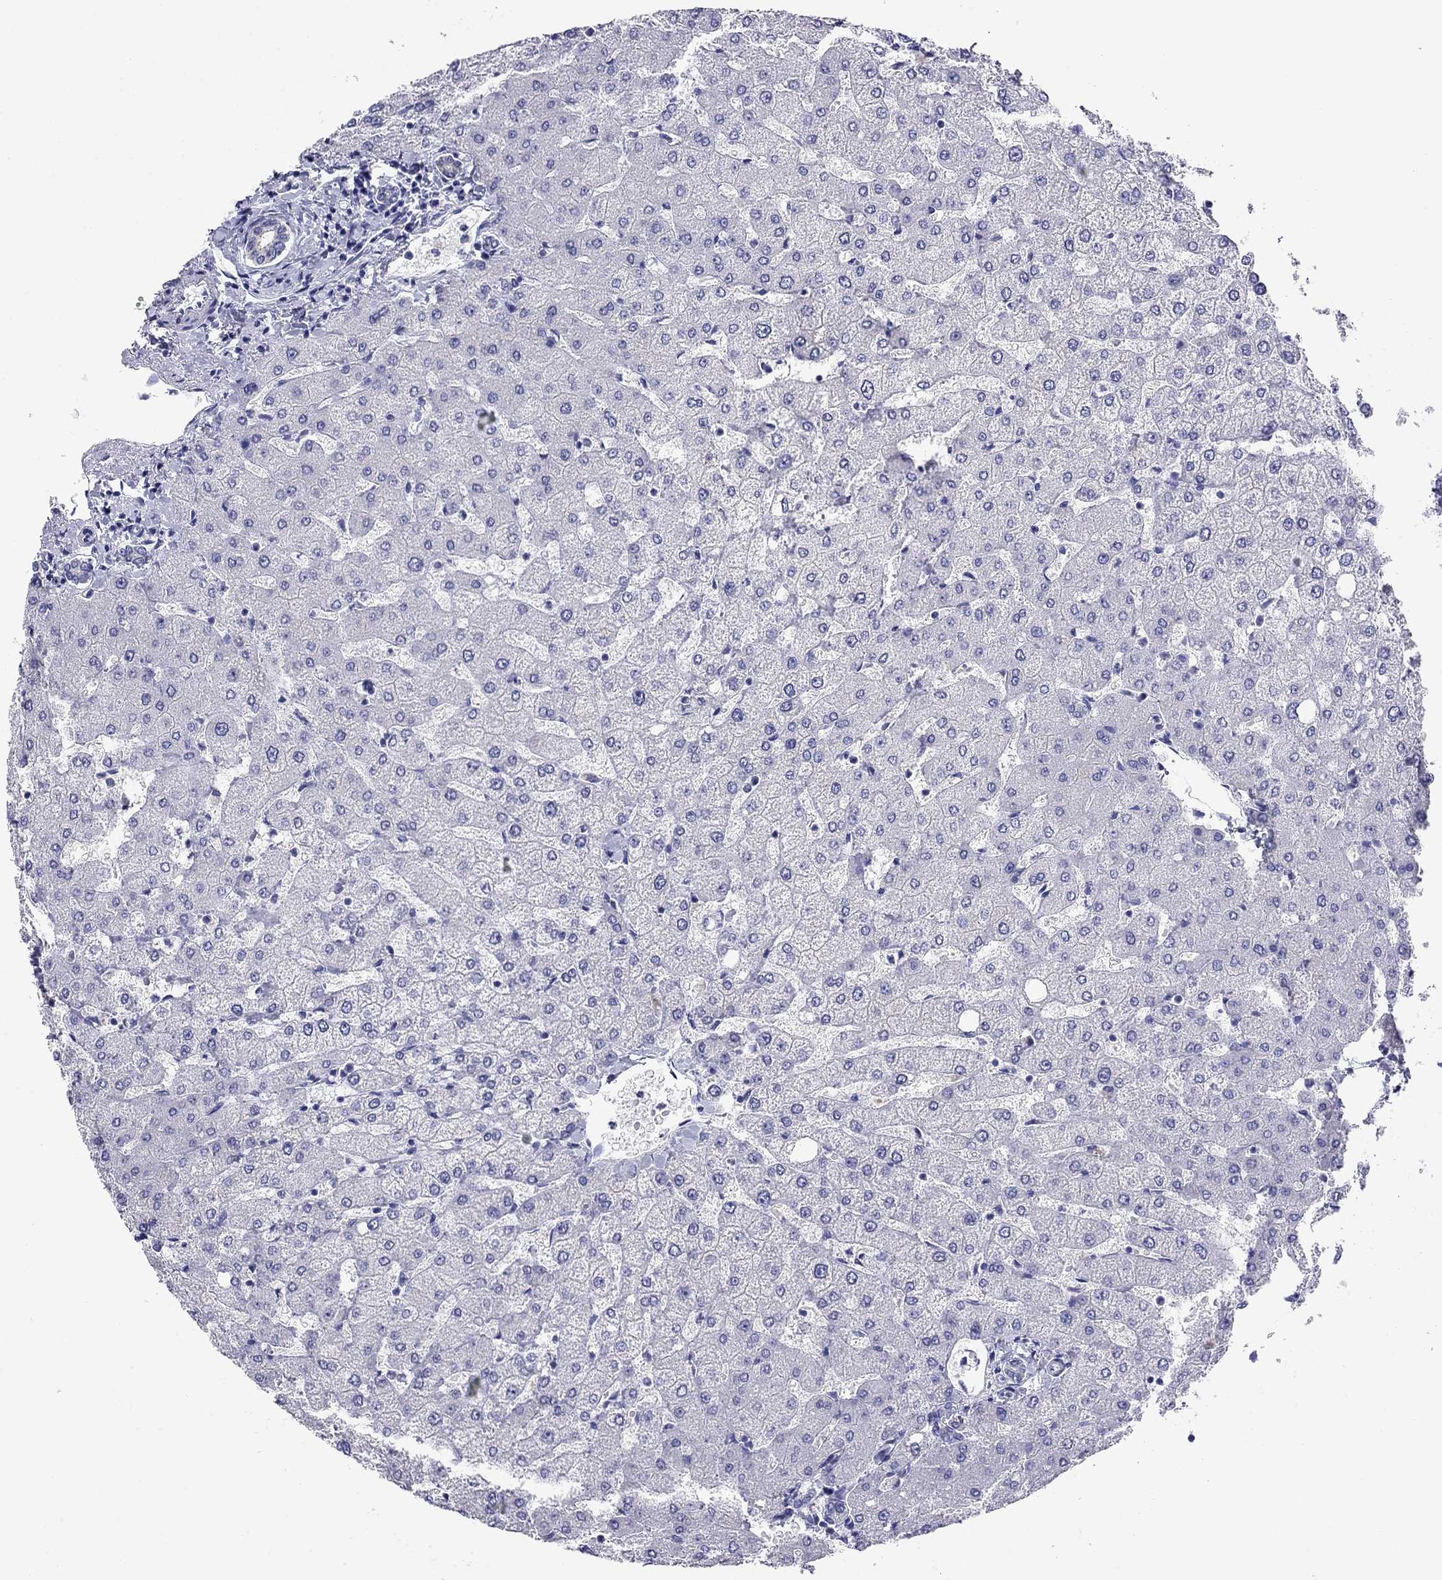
{"staining": {"intensity": "negative", "quantity": "none", "location": "none"}, "tissue": "liver", "cell_type": "Cholangiocytes", "image_type": "normal", "snomed": [{"axis": "morphology", "description": "Normal tissue, NOS"}, {"axis": "topography", "description": "Liver"}], "caption": "DAB (3,3'-diaminobenzidine) immunohistochemical staining of normal liver shows no significant expression in cholangiocytes.", "gene": "MYMX", "patient": {"sex": "female", "age": 54}}